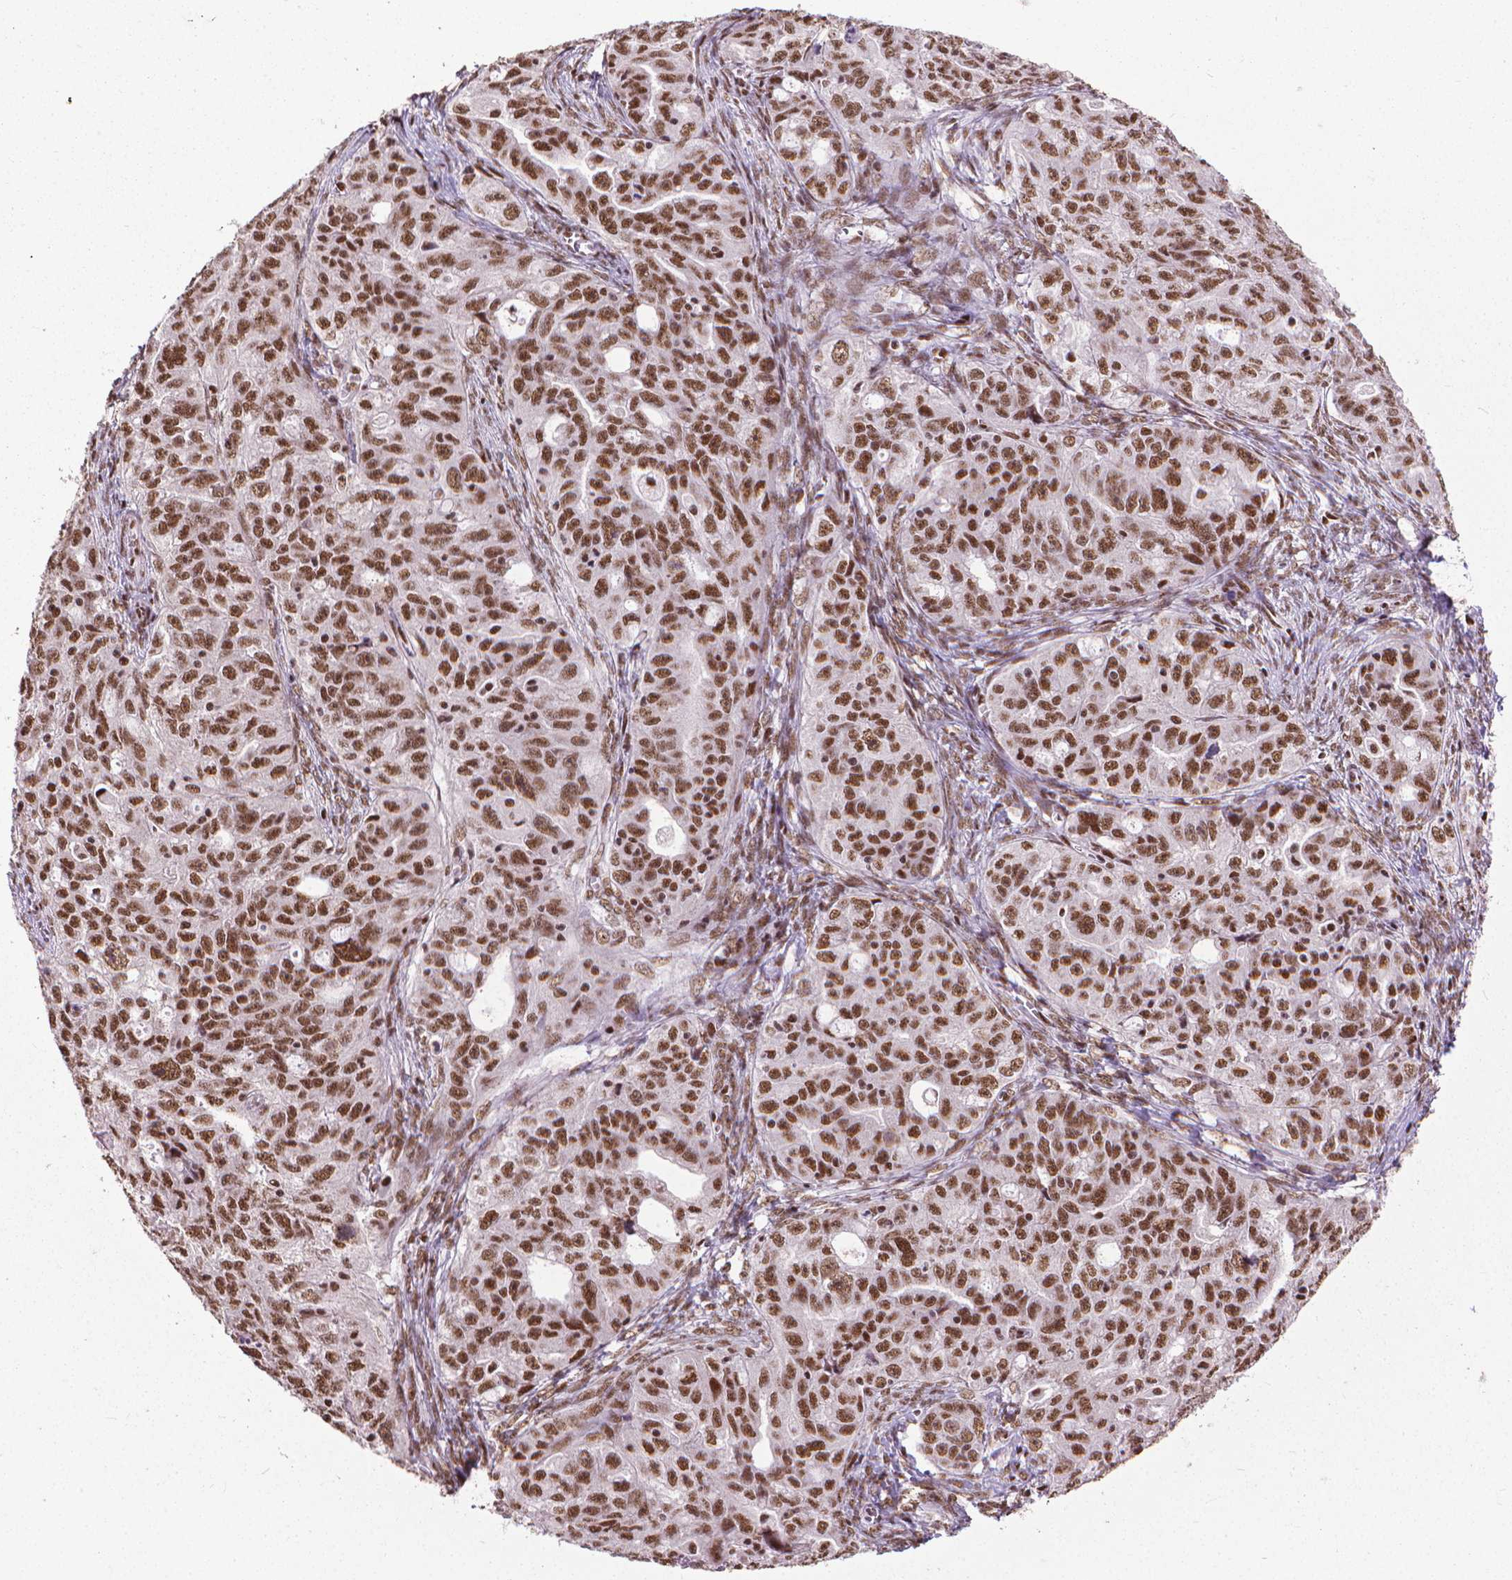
{"staining": {"intensity": "moderate", "quantity": ">75%", "location": "nuclear"}, "tissue": "ovarian cancer", "cell_type": "Tumor cells", "image_type": "cancer", "snomed": [{"axis": "morphology", "description": "Cystadenocarcinoma, serous, NOS"}, {"axis": "topography", "description": "Ovary"}], "caption": "This is a histology image of immunohistochemistry staining of ovarian serous cystadenocarcinoma, which shows moderate expression in the nuclear of tumor cells.", "gene": "AKAP8", "patient": {"sex": "female", "age": 51}}